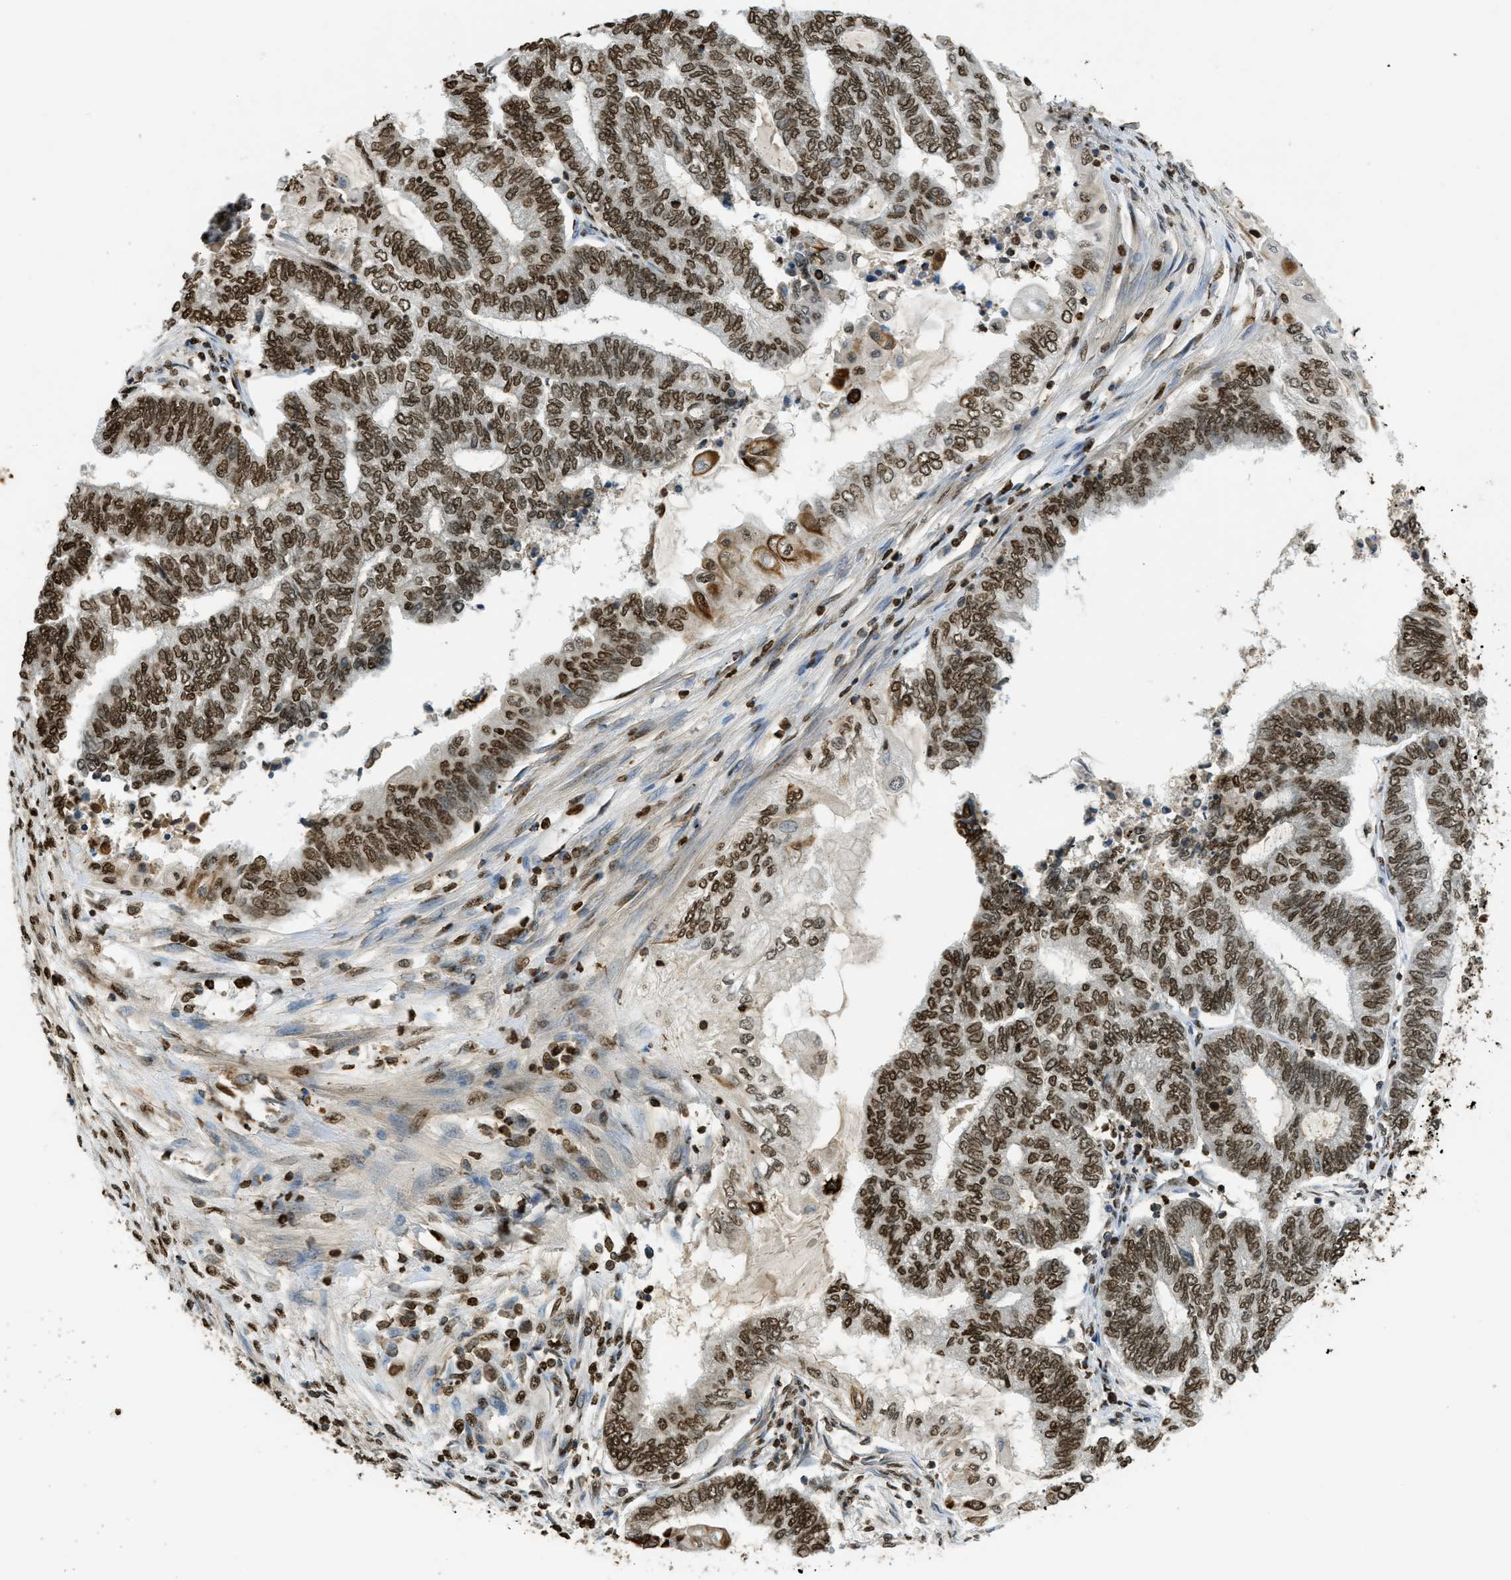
{"staining": {"intensity": "strong", "quantity": ">75%", "location": "nuclear"}, "tissue": "endometrial cancer", "cell_type": "Tumor cells", "image_type": "cancer", "snomed": [{"axis": "morphology", "description": "Adenocarcinoma, NOS"}, {"axis": "topography", "description": "Uterus"}, {"axis": "topography", "description": "Endometrium"}], "caption": "Brown immunohistochemical staining in endometrial adenocarcinoma exhibits strong nuclear expression in about >75% of tumor cells. Using DAB (3,3'-diaminobenzidine) (brown) and hematoxylin (blue) stains, captured at high magnification using brightfield microscopy.", "gene": "NR5A2", "patient": {"sex": "female", "age": 70}}